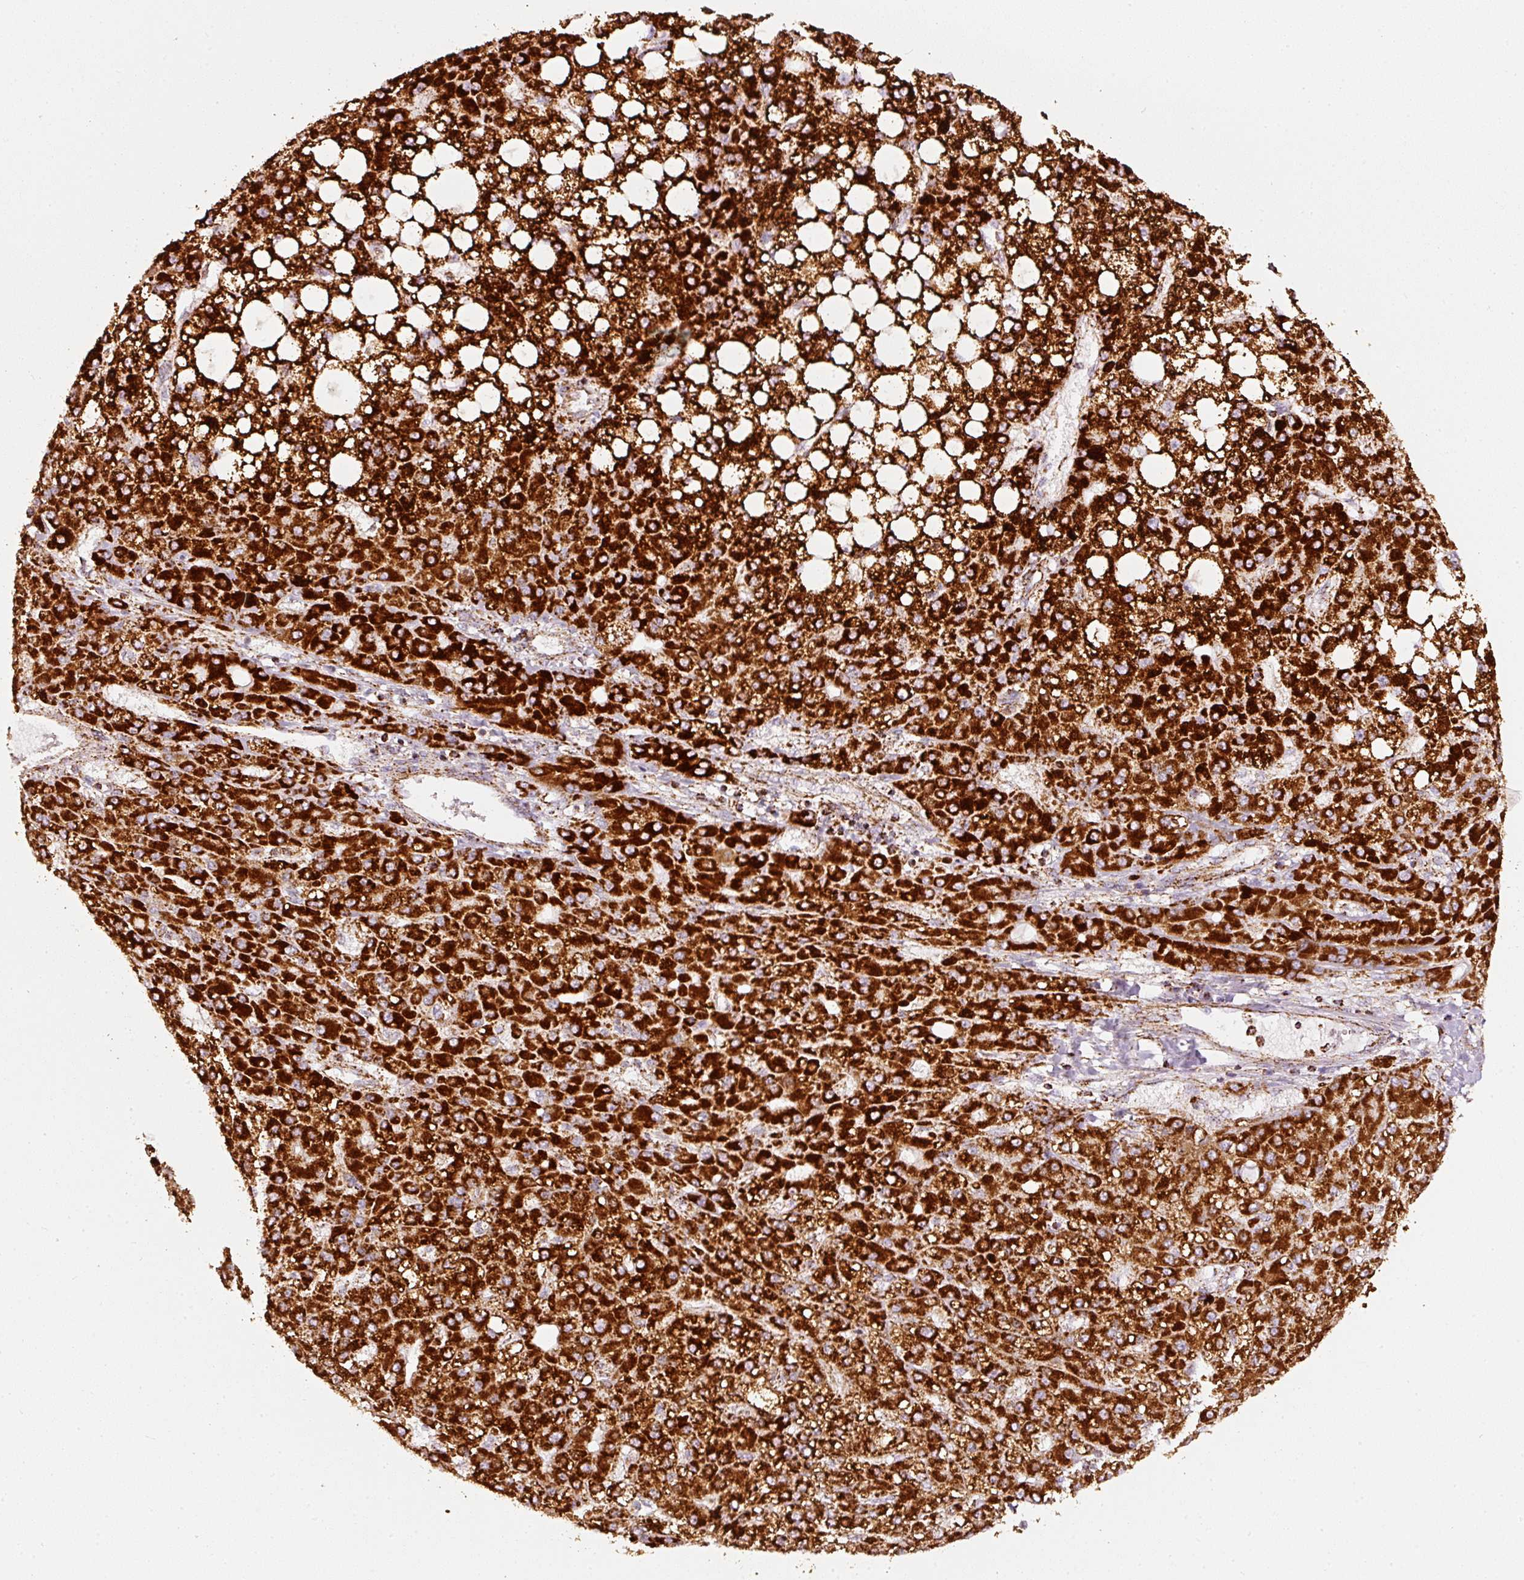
{"staining": {"intensity": "strong", "quantity": ">75%", "location": "cytoplasmic/membranous"}, "tissue": "liver cancer", "cell_type": "Tumor cells", "image_type": "cancer", "snomed": [{"axis": "morphology", "description": "Carcinoma, Hepatocellular, NOS"}, {"axis": "topography", "description": "Liver"}], "caption": "Liver hepatocellular carcinoma tissue reveals strong cytoplasmic/membranous positivity in approximately >75% of tumor cells", "gene": "UQCRC1", "patient": {"sex": "male", "age": 67}}